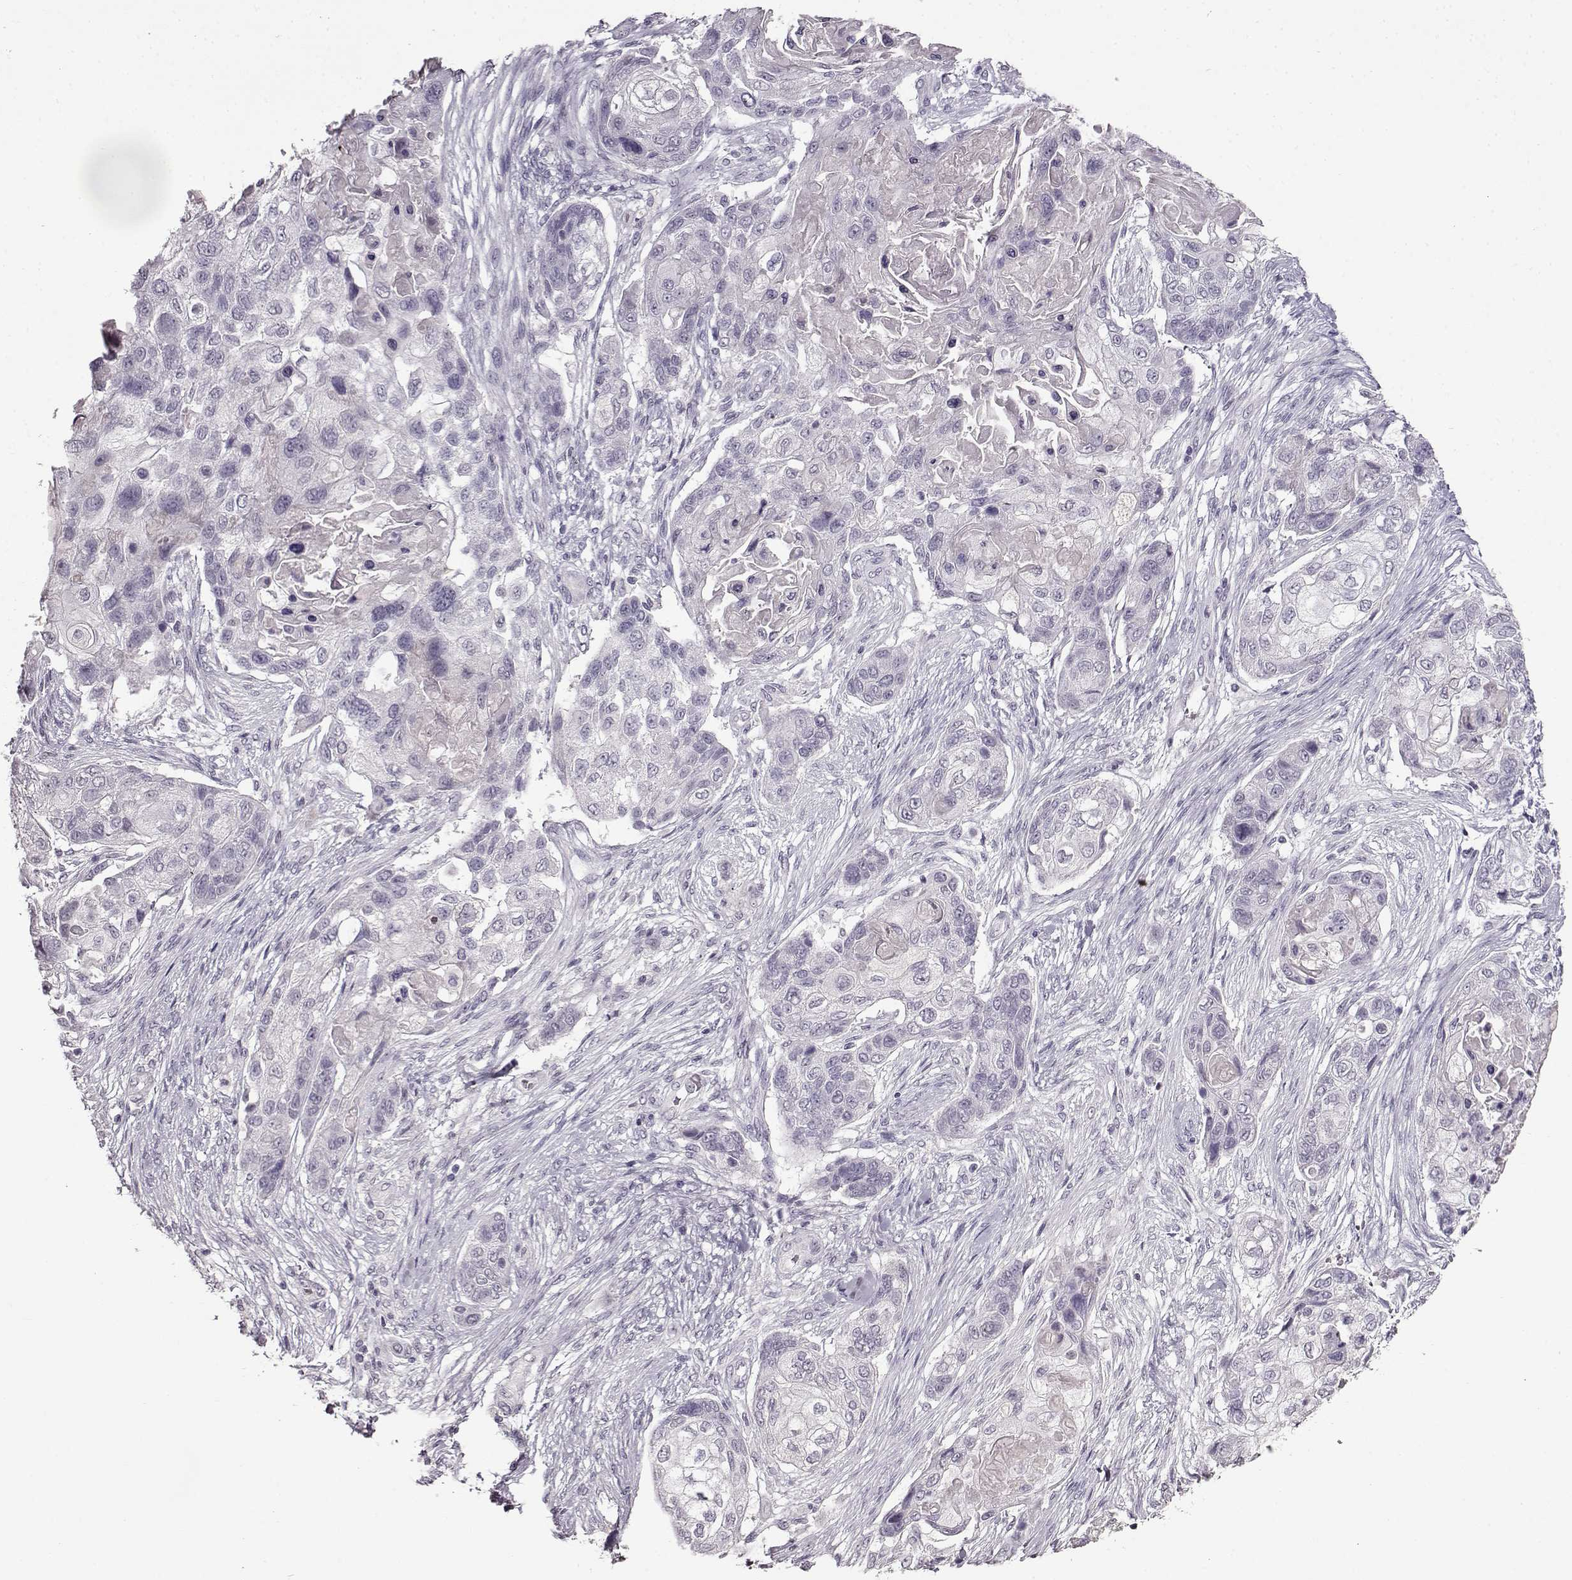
{"staining": {"intensity": "negative", "quantity": "none", "location": "none"}, "tissue": "lung cancer", "cell_type": "Tumor cells", "image_type": "cancer", "snomed": [{"axis": "morphology", "description": "Squamous cell carcinoma, NOS"}, {"axis": "topography", "description": "Lung"}], "caption": "Photomicrograph shows no protein expression in tumor cells of lung squamous cell carcinoma tissue.", "gene": "FSHB", "patient": {"sex": "male", "age": 69}}